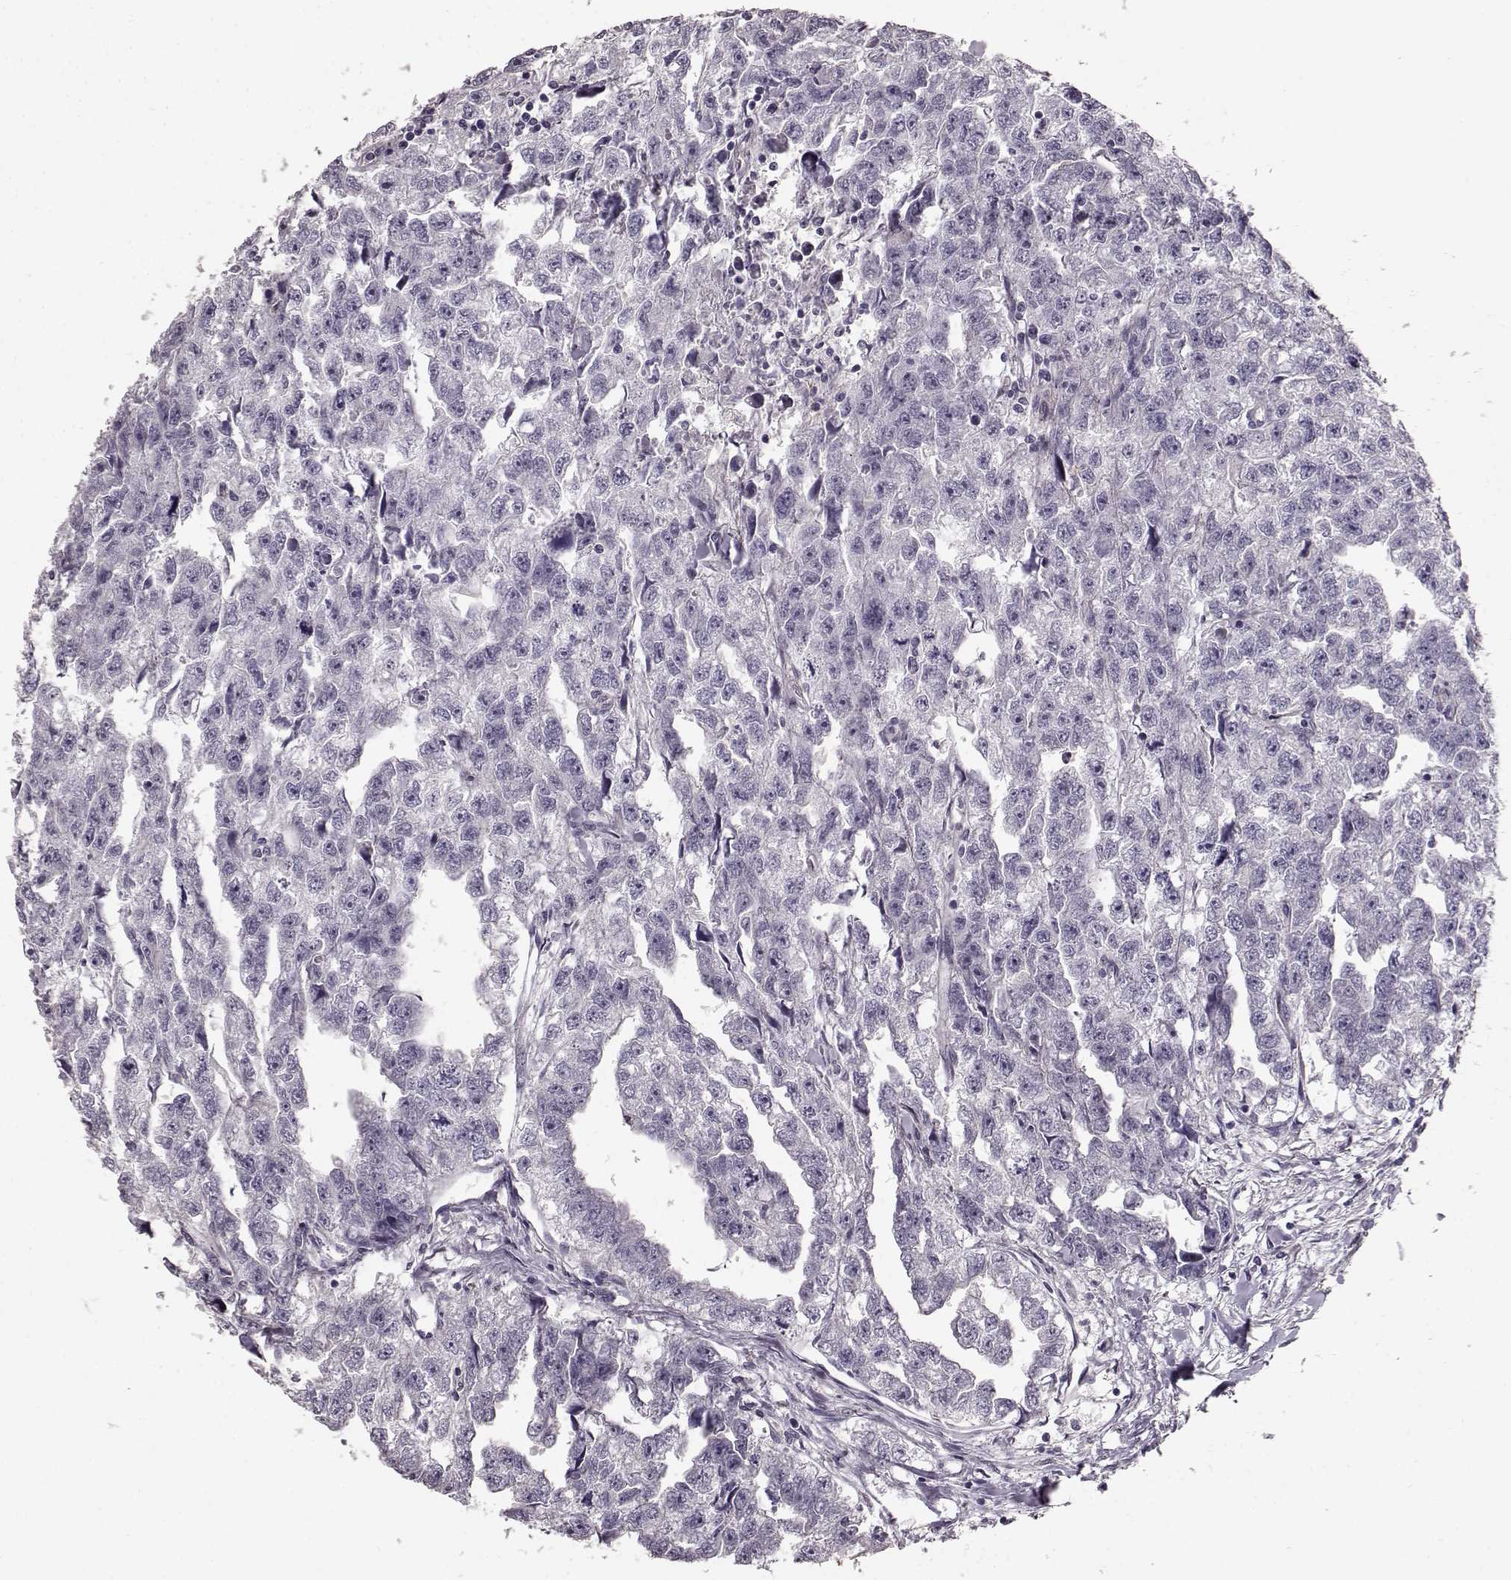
{"staining": {"intensity": "negative", "quantity": "none", "location": "none"}, "tissue": "testis cancer", "cell_type": "Tumor cells", "image_type": "cancer", "snomed": [{"axis": "morphology", "description": "Carcinoma, Embryonal, NOS"}, {"axis": "morphology", "description": "Teratoma, malignant, NOS"}, {"axis": "topography", "description": "Testis"}], "caption": "Micrograph shows no significant protein expression in tumor cells of teratoma (malignant) (testis).", "gene": "GPR50", "patient": {"sex": "male", "age": 44}}